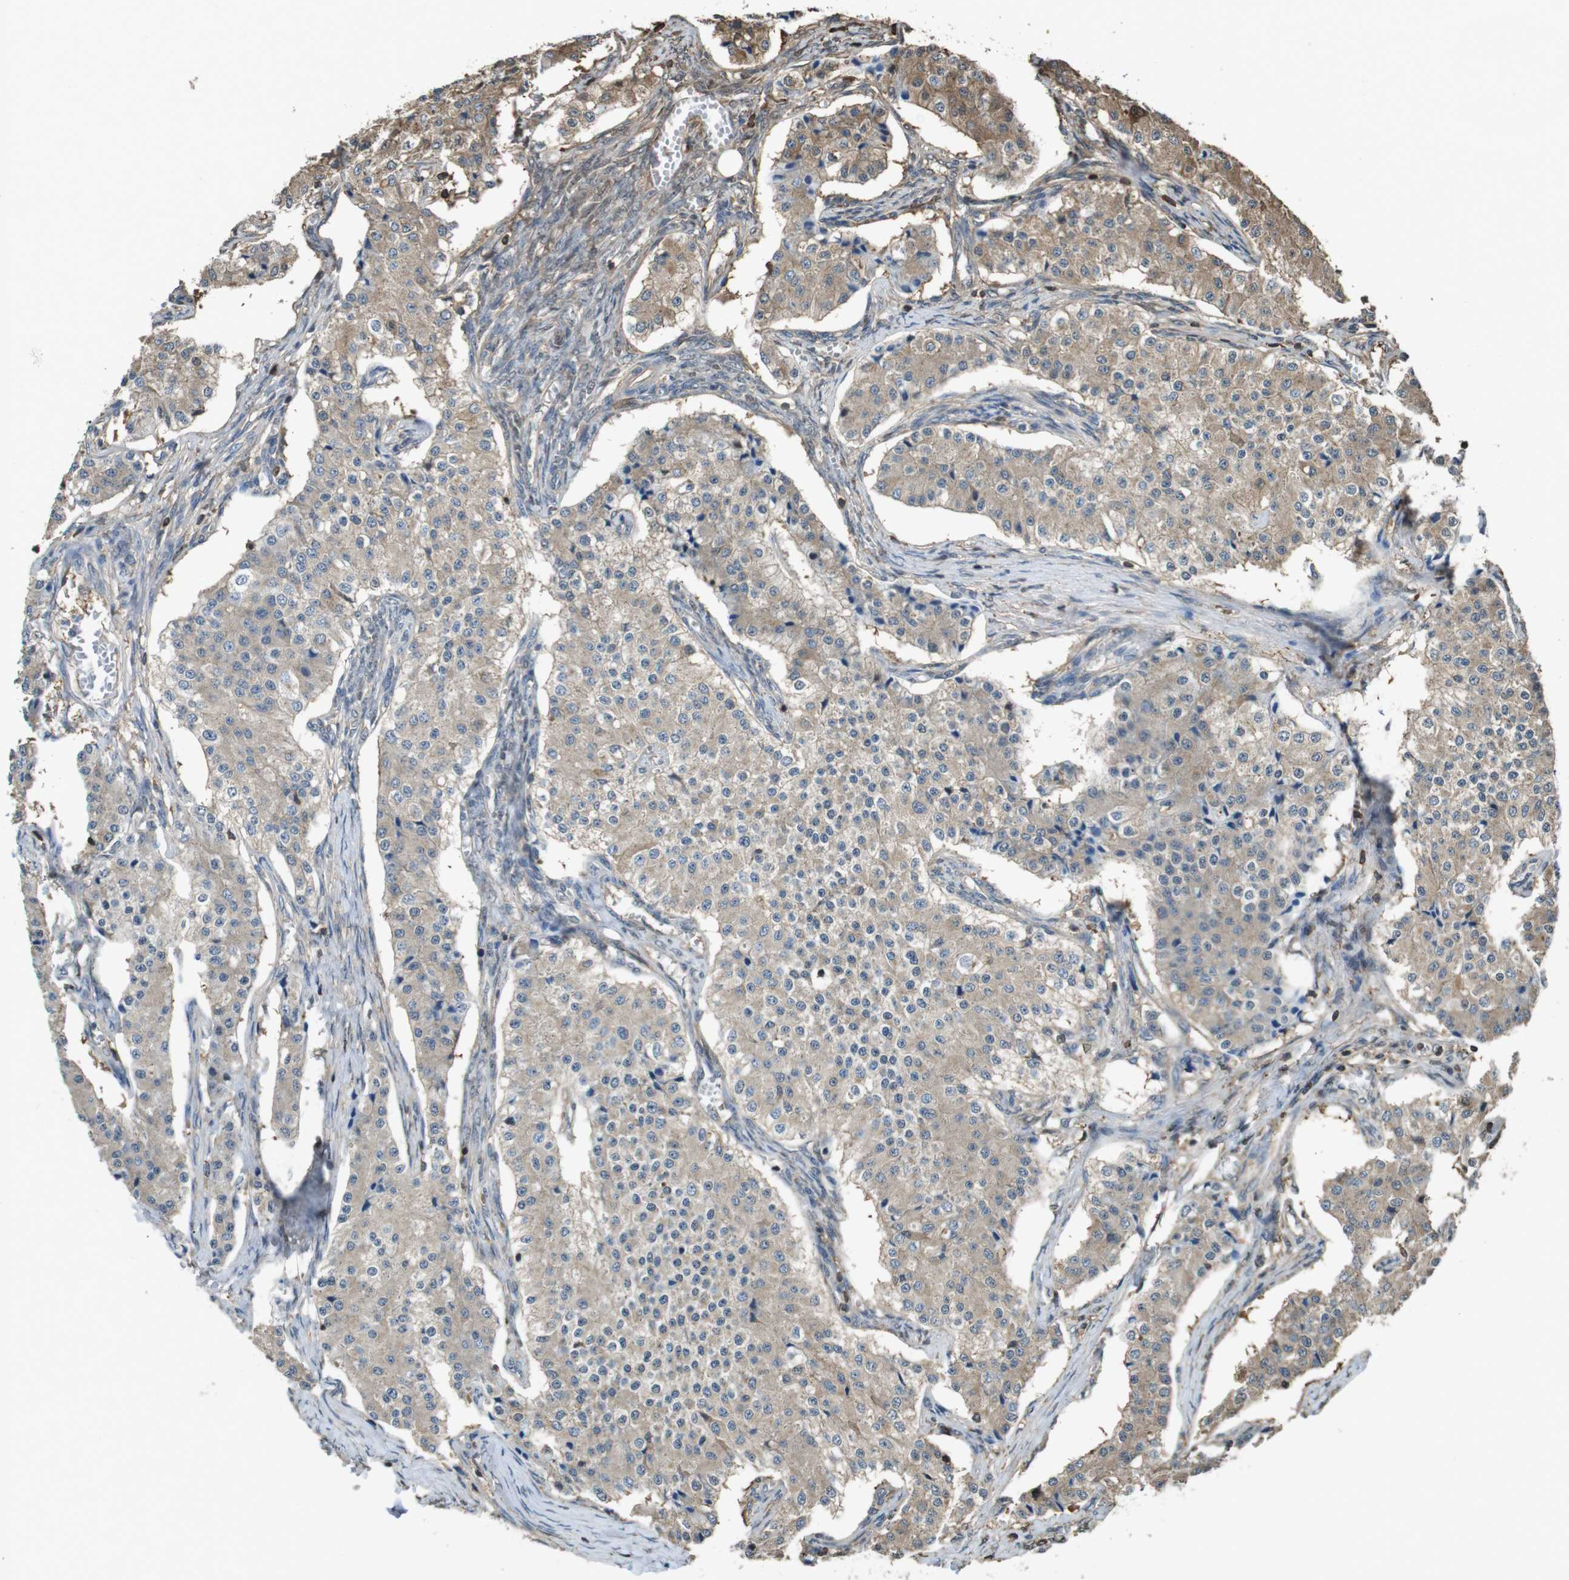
{"staining": {"intensity": "moderate", "quantity": ">75%", "location": "cytoplasmic/membranous"}, "tissue": "carcinoid", "cell_type": "Tumor cells", "image_type": "cancer", "snomed": [{"axis": "morphology", "description": "Carcinoid, malignant, NOS"}, {"axis": "topography", "description": "Colon"}], "caption": "Protein analysis of carcinoid (malignant) tissue demonstrates moderate cytoplasmic/membranous positivity in about >75% of tumor cells.", "gene": "ARHGDIA", "patient": {"sex": "female", "age": 52}}